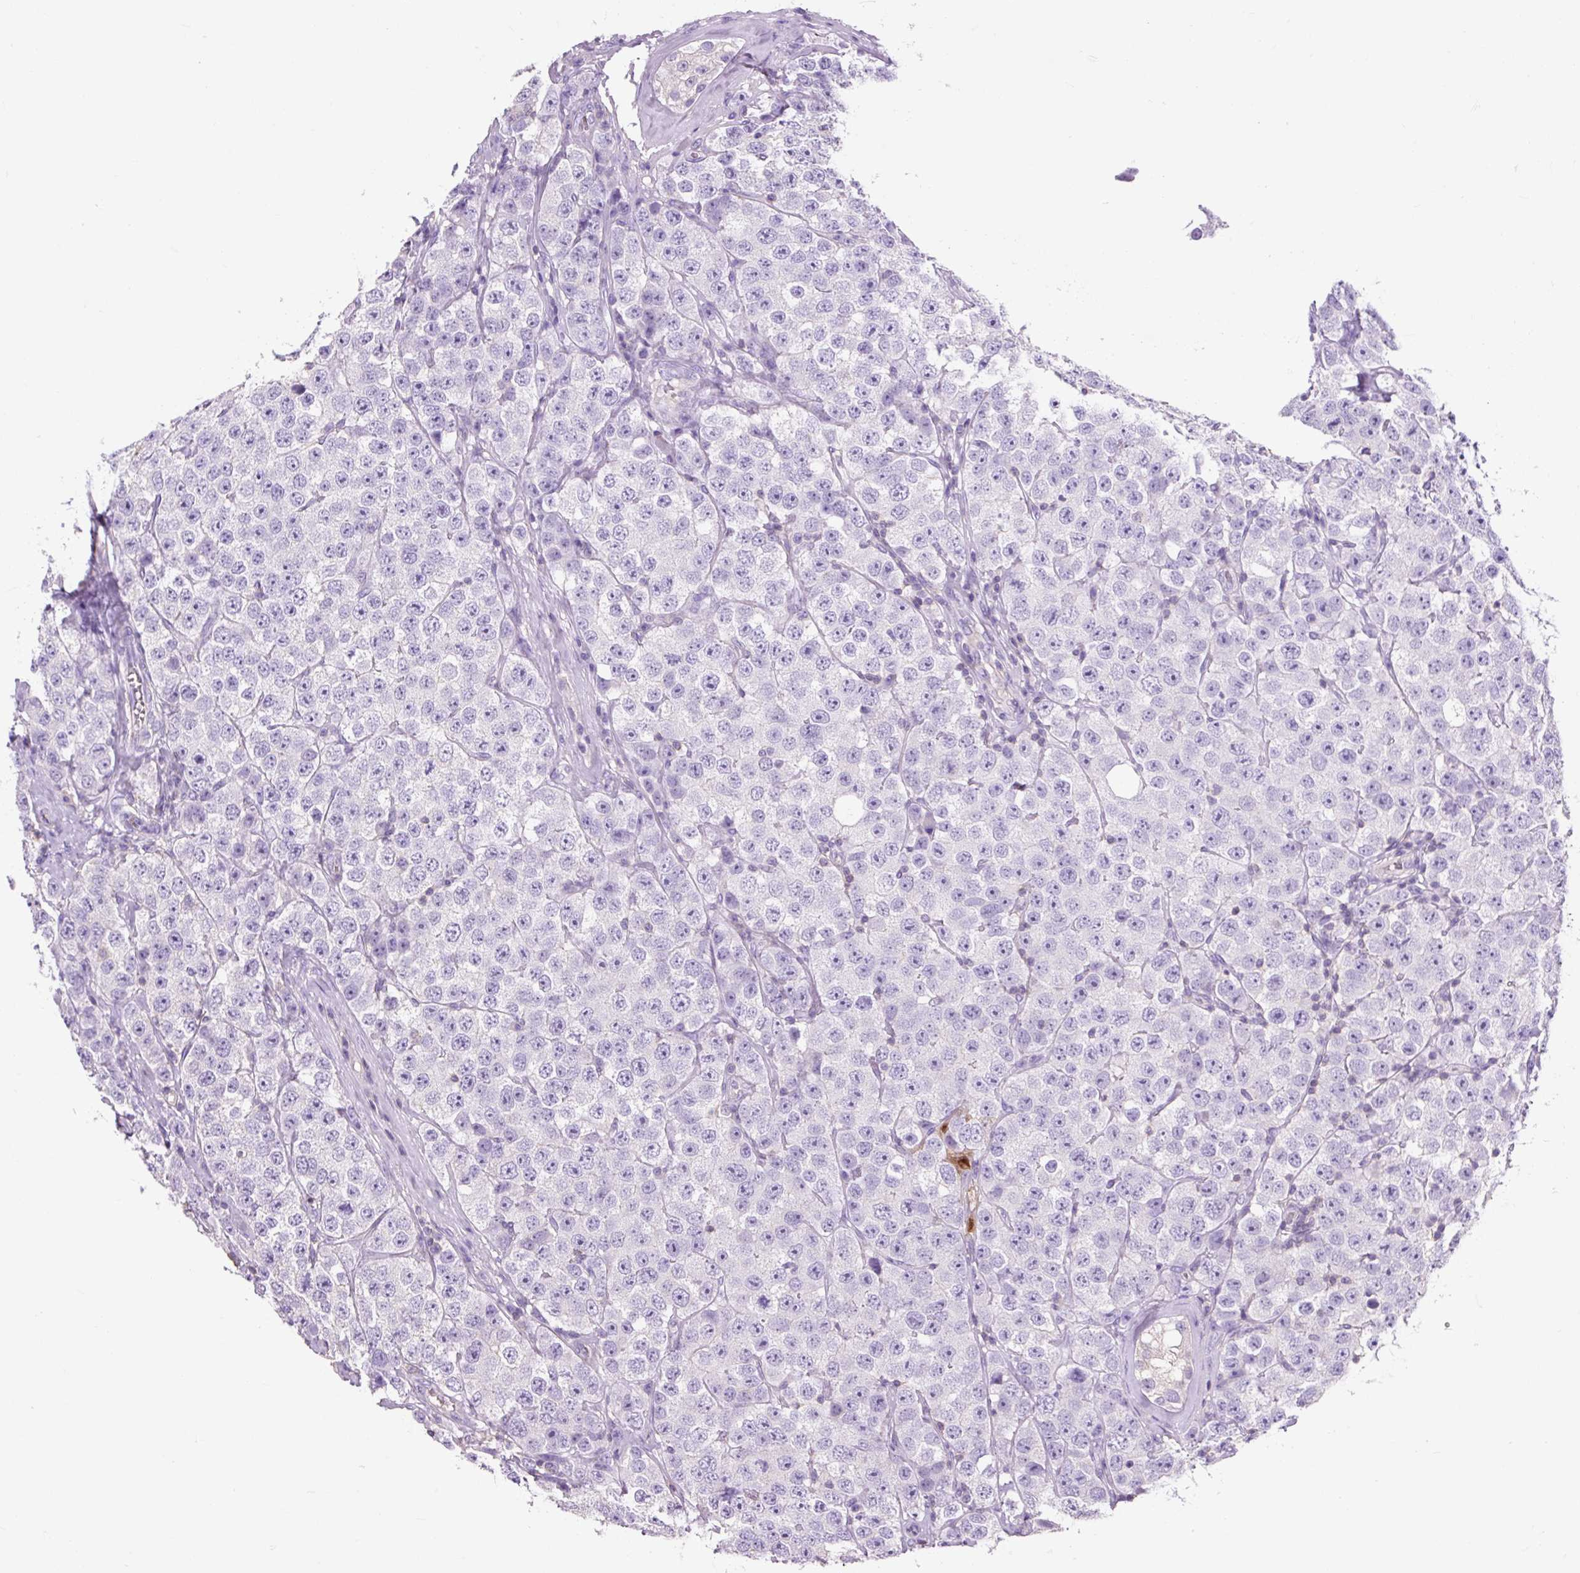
{"staining": {"intensity": "negative", "quantity": "none", "location": "none"}, "tissue": "testis cancer", "cell_type": "Tumor cells", "image_type": "cancer", "snomed": [{"axis": "morphology", "description": "Seminoma, NOS"}, {"axis": "topography", "description": "Testis"}], "caption": "Immunohistochemistry (IHC) histopathology image of human testis seminoma stained for a protein (brown), which demonstrates no expression in tumor cells.", "gene": "OR10A7", "patient": {"sex": "male", "age": 28}}